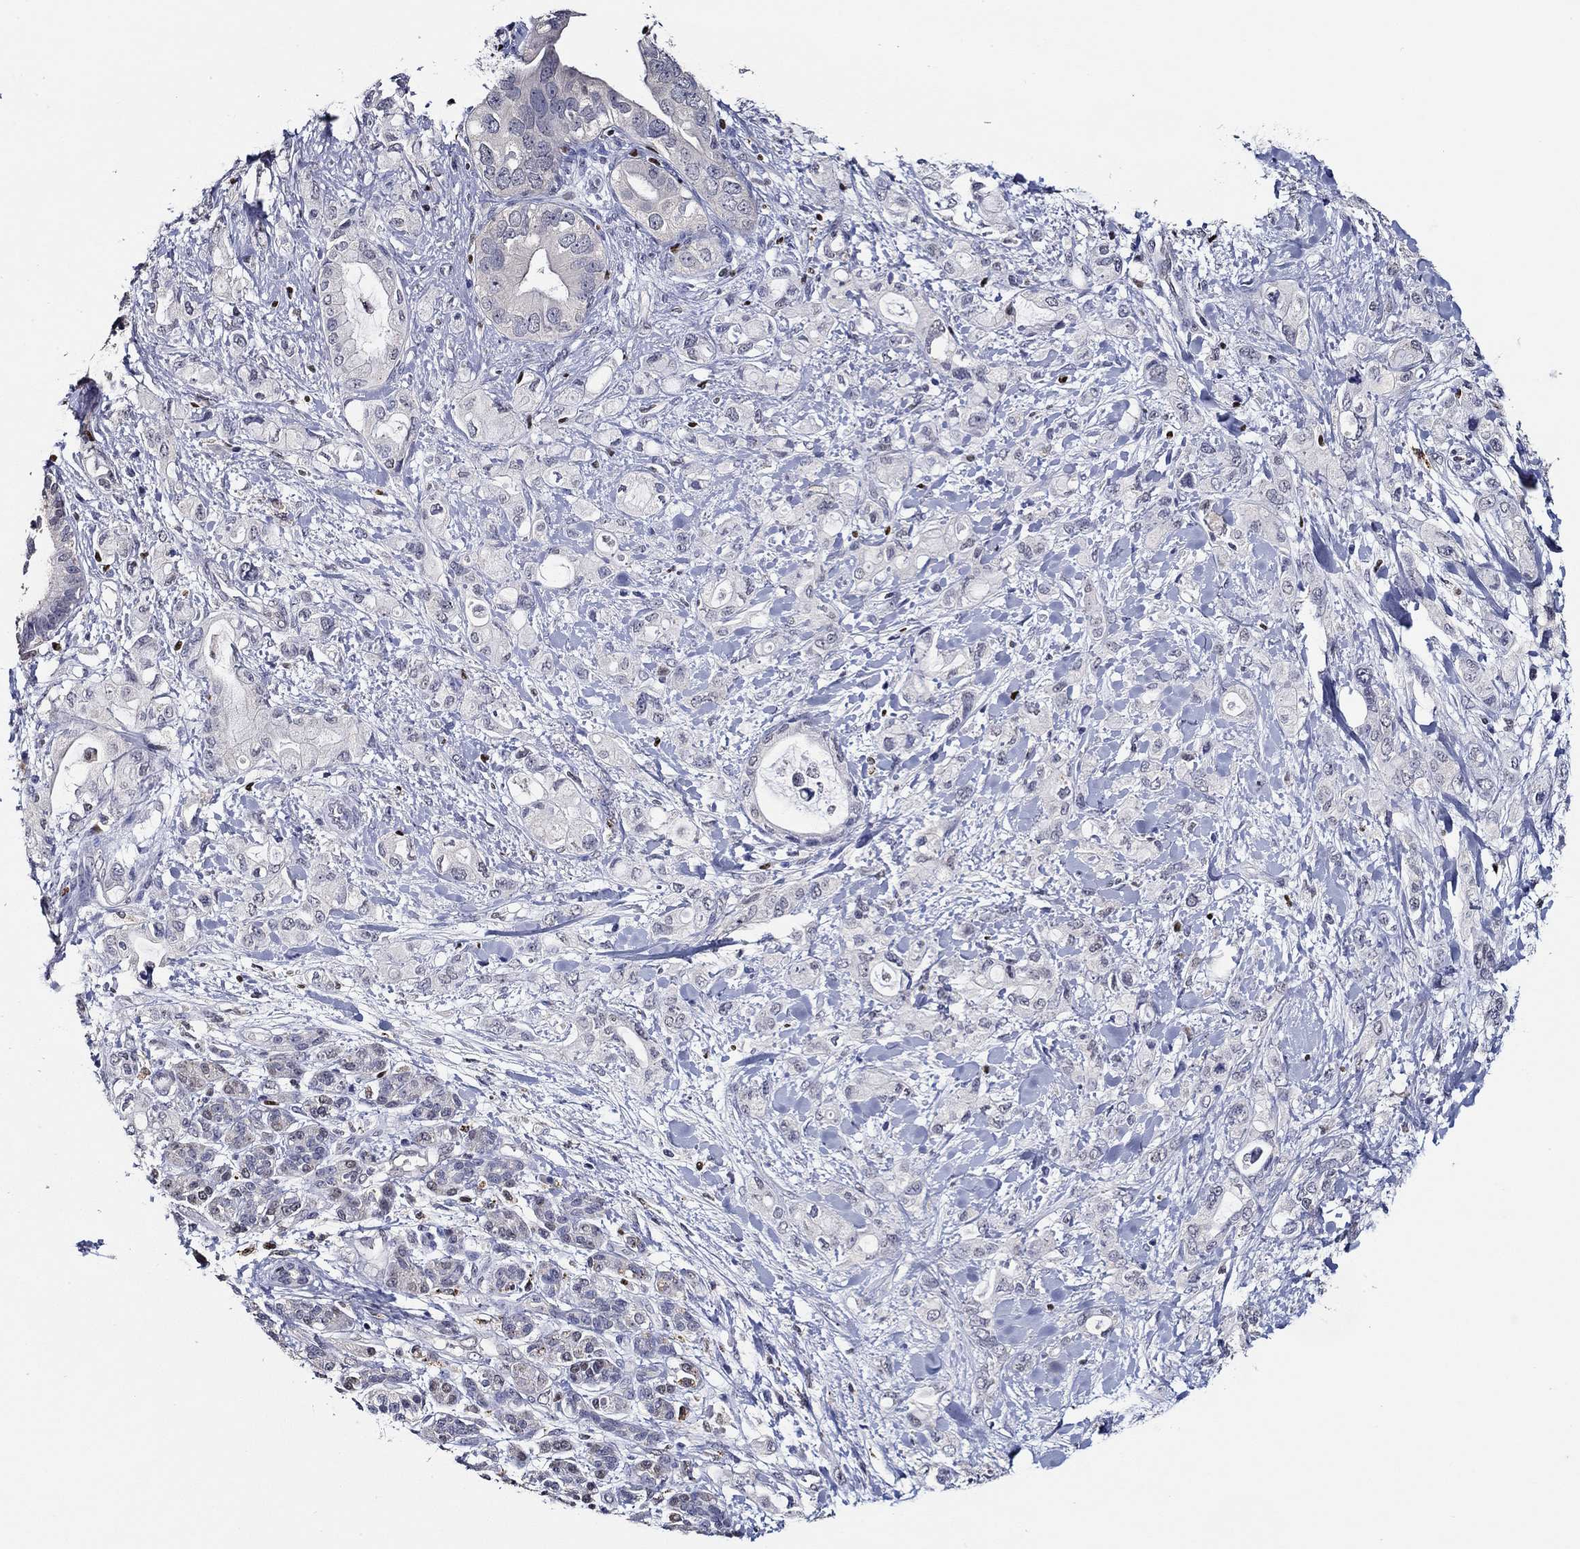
{"staining": {"intensity": "negative", "quantity": "none", "location": "none"}, "tissue": "pancreatic cancer", "cell_type": "Tumor cells", "image_type": "cancer", "snomed": [{"axis": "morphology", "description": "Adenocarcinoma, NOS"}, {"axis": "topography", "description": "Pancreas"}], "caption": "The micrograph demonstrates no significant expression in tumor cells of pancreatic cancer.", "gene": "GATA2", "patient": {"sex": "female", "age": 56}}